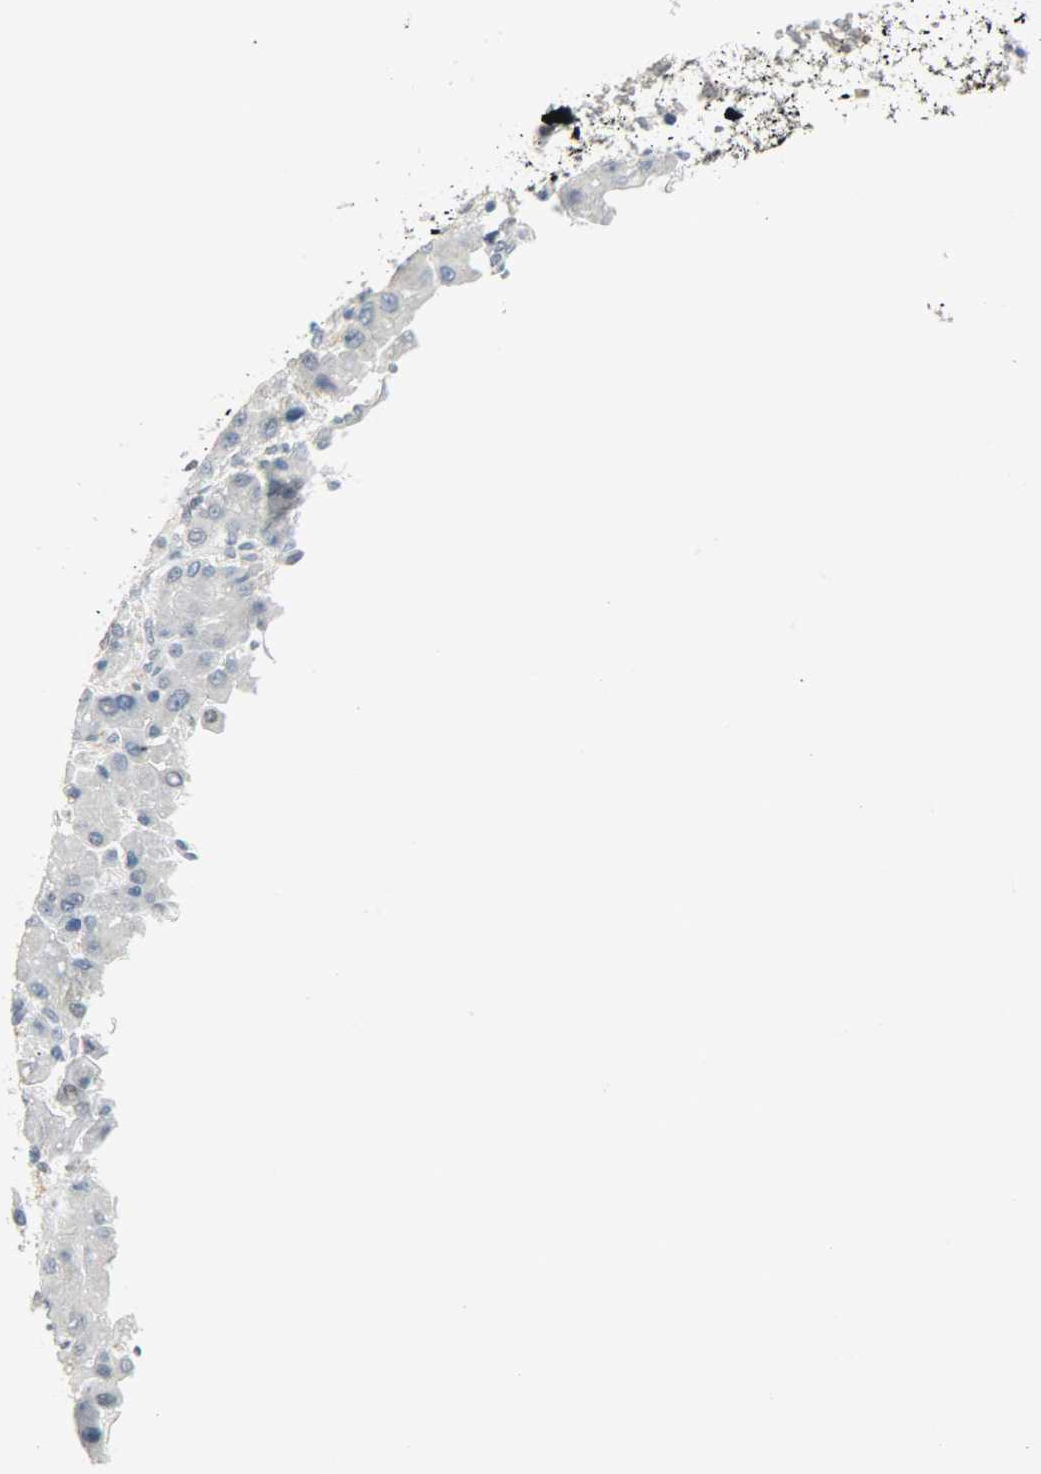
{"staining": {"intensity": "negative", "quantity": "none", "location": "none"}, "tissue": "liver cancer", "cell_type": "Tumor cells", "image_type": "cancer", "snomed": [{"axis": "morphology", "description": "Carcinoma, Hepatocellular, NOS"}, {"axis": "topography", "description": "Liver"}], "caption": "There is no significant expression in tumor cells of hepatocellular carcinoma (liver).", "gene": "PPARG", "patient": {"sex": "male", "age": 55}}